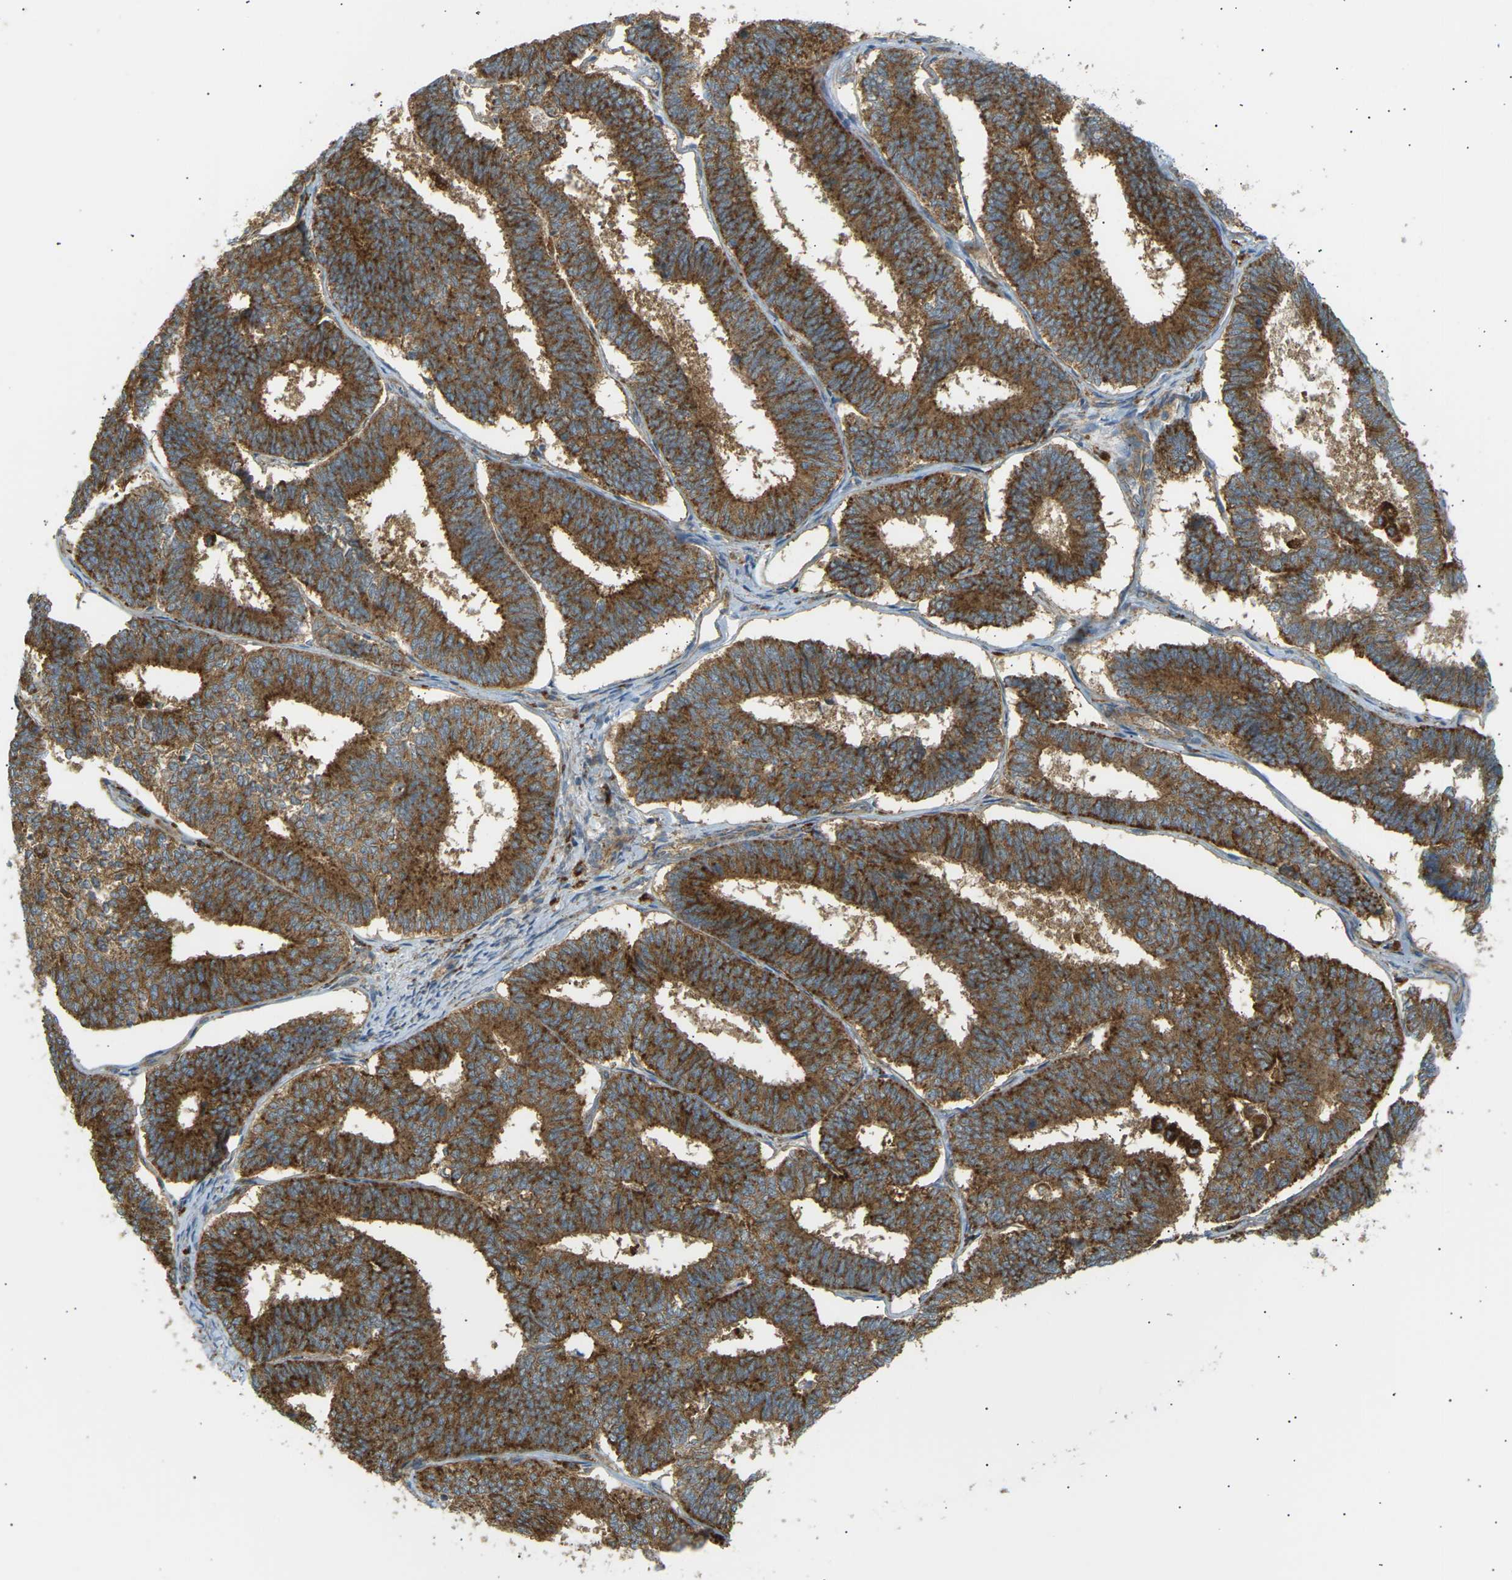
{"staining": {"intensity": "strong", "quantity": ">75%", "location": "cytoplasmic/membranous"}, "tissue": "endometrial cancer", "cell_type": "Tumor cells", "image_type": "cancer", "snomed": [{"axis": "morphology", "description": "Adenocarcinoma, NOS"}, {"axis": "topography", "description": "Endometrium"}], "caption": "Protein expression by IHC demonstrates strong cytoplasmic/membranous expression in about >75% of tumor cells in endometrial adenocarcinoma. Nuclei are stained in blue.", "gene": "CDK17", "patient": {"sex": "female", "age": 70}}